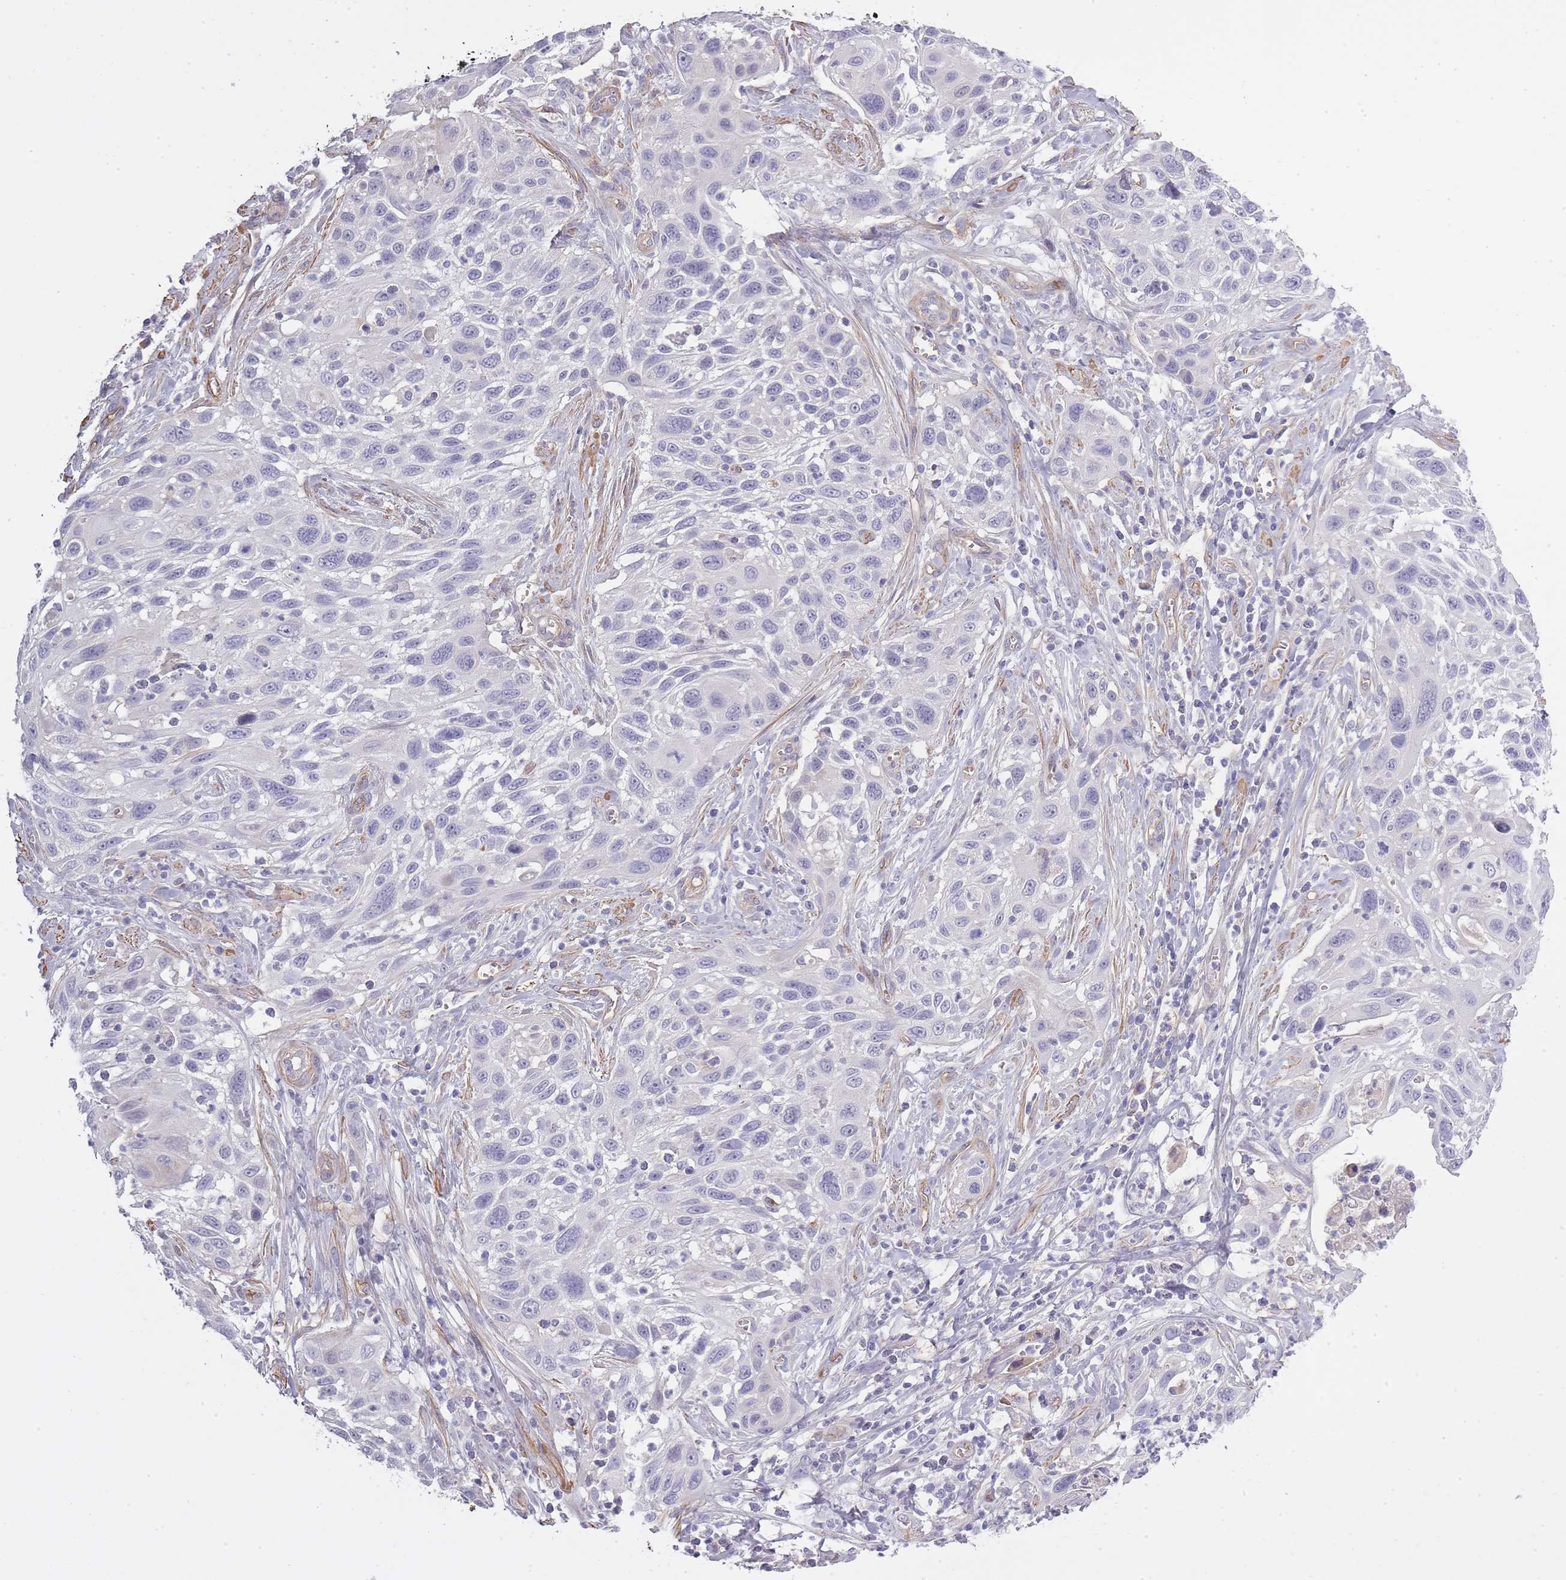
{"staining": {"intensity": "negative", "quantity": "none", "location": "none"}, "tissue": "cervical cancer", "cell_type": "Tumor cells", "image_type": "cancer", "snomed": [{"axis": "morphology", "description": "Squamous cell carcinoma, NOS"}, {"axis": "topography", "description": "Cervix"}], "caption": "Immunohistochemistry of squamous cell carcinoma (cervical) reveals no staining in tumor cells.", "gene": "SLC8A2", "patient": {"sex": "female", "age": 70}}